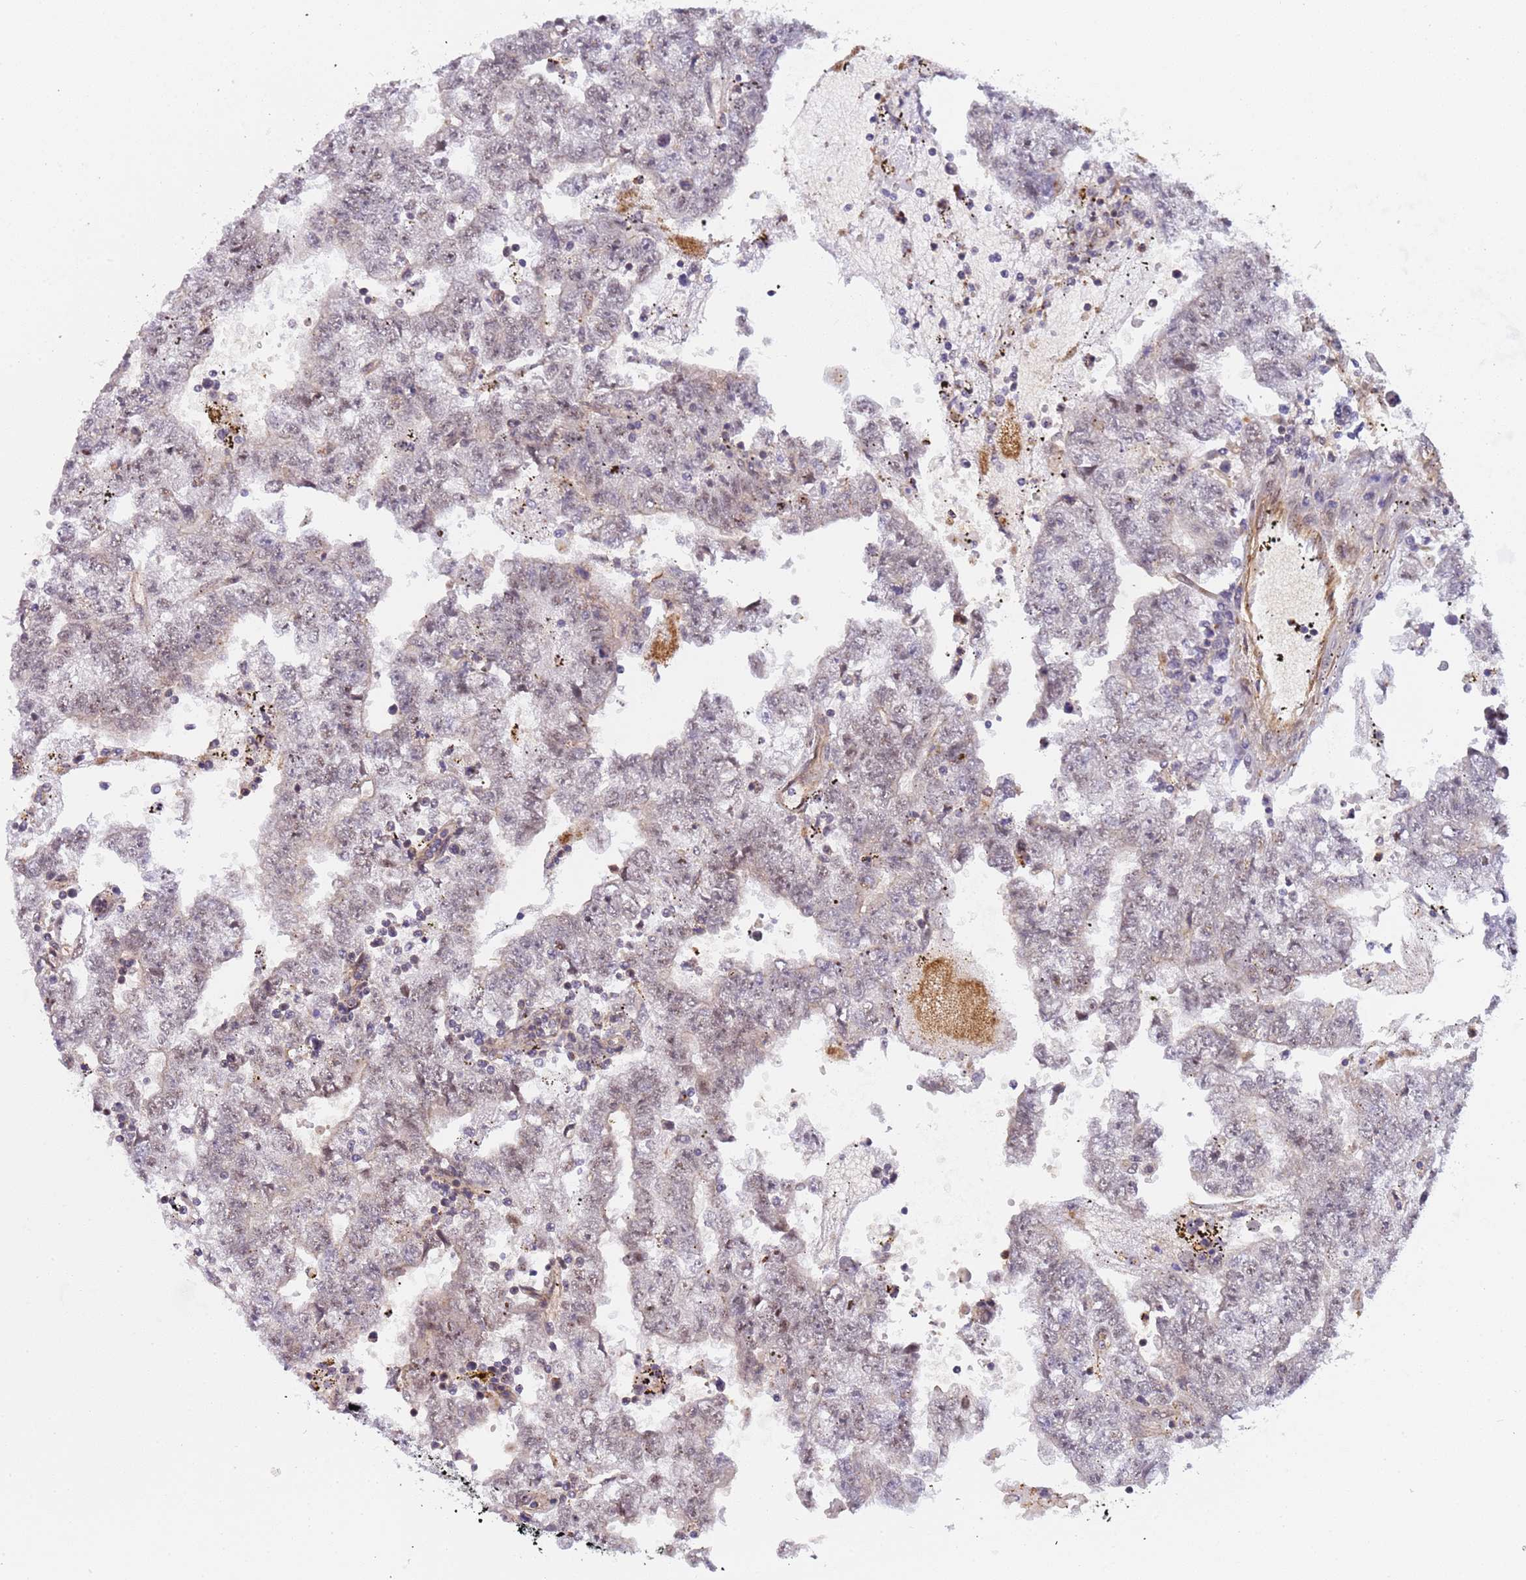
{"staining": {"intensity": "weak", "quantity": "25%-75%", "location": "nuclear"}, "tissue": "testis cancer", "cell_type": "Tumor cells", "image_type": "cancer", "snomed": [{"axis": "morphology", "description": "Carcinoma, Embryonal, NOS"}, {"axis": "topography", "description": "Testis"}], "caption": "This histopathology image demonstrates testis cancer stained with IHC to label a protein in brown. The nuclear of tumor cells show weak positivity for the protein. Nuclei are counter-stained blue.", "gene": "EMC2", "patient": {"sex": "male", "age": 25}}